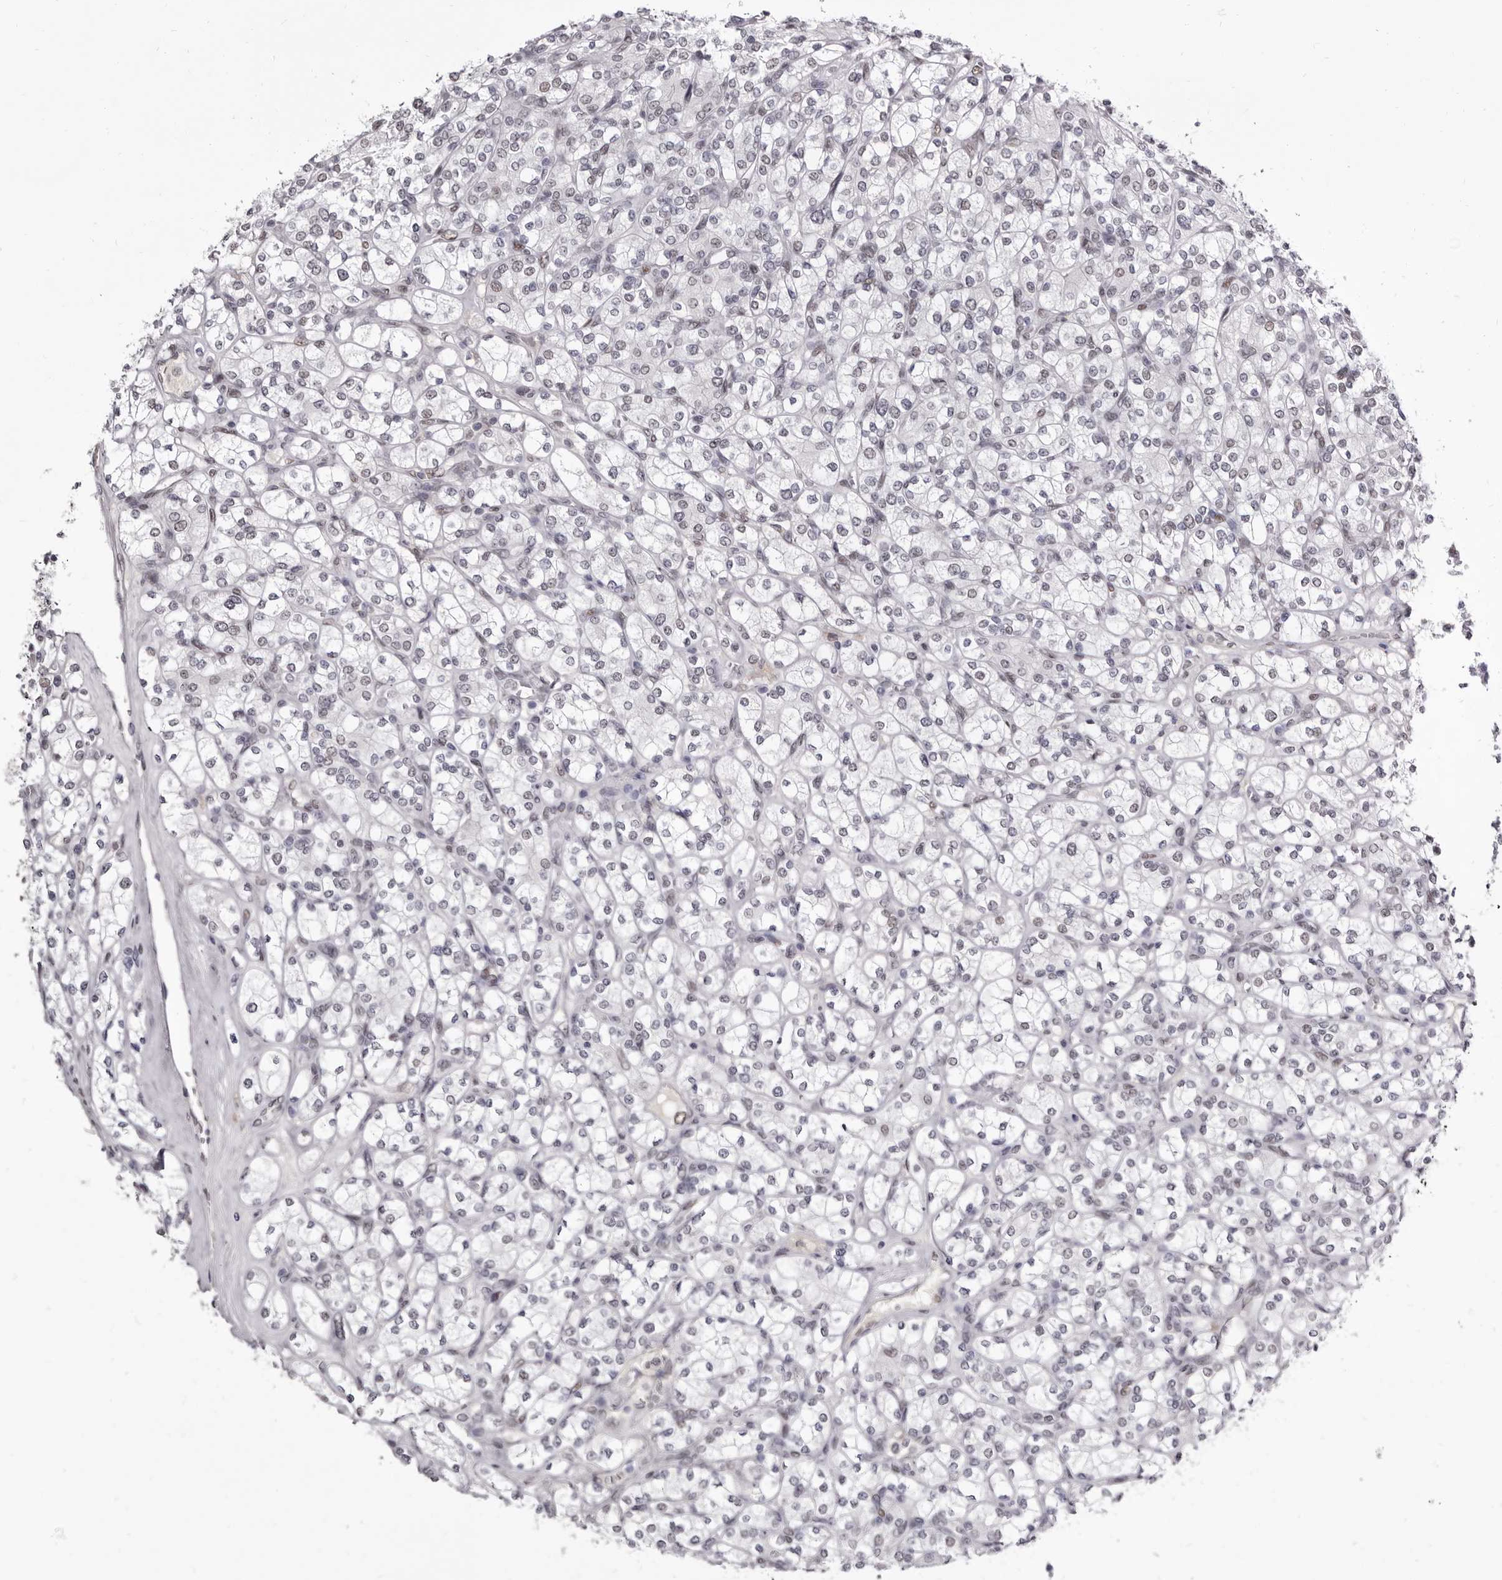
{"staining": {"intensity": "weak", "quantity": "<25%", "location": "nuclear"}, "tissue": "renal cancer", "cell_type": "Tumor cells", "image_type": "cancer", "snomed": [{"axis": "morphology", "description": "Adenocarcinoma, NOS"}, {"axis": "topography", "description": "Kidney"}], "caption": "Micrograph shows no significant protein expression in tumor cells of renal cancer (adenocarcinoma).", "gene": "ZNF326", "patient": {"sex": "male", "age": 77}}